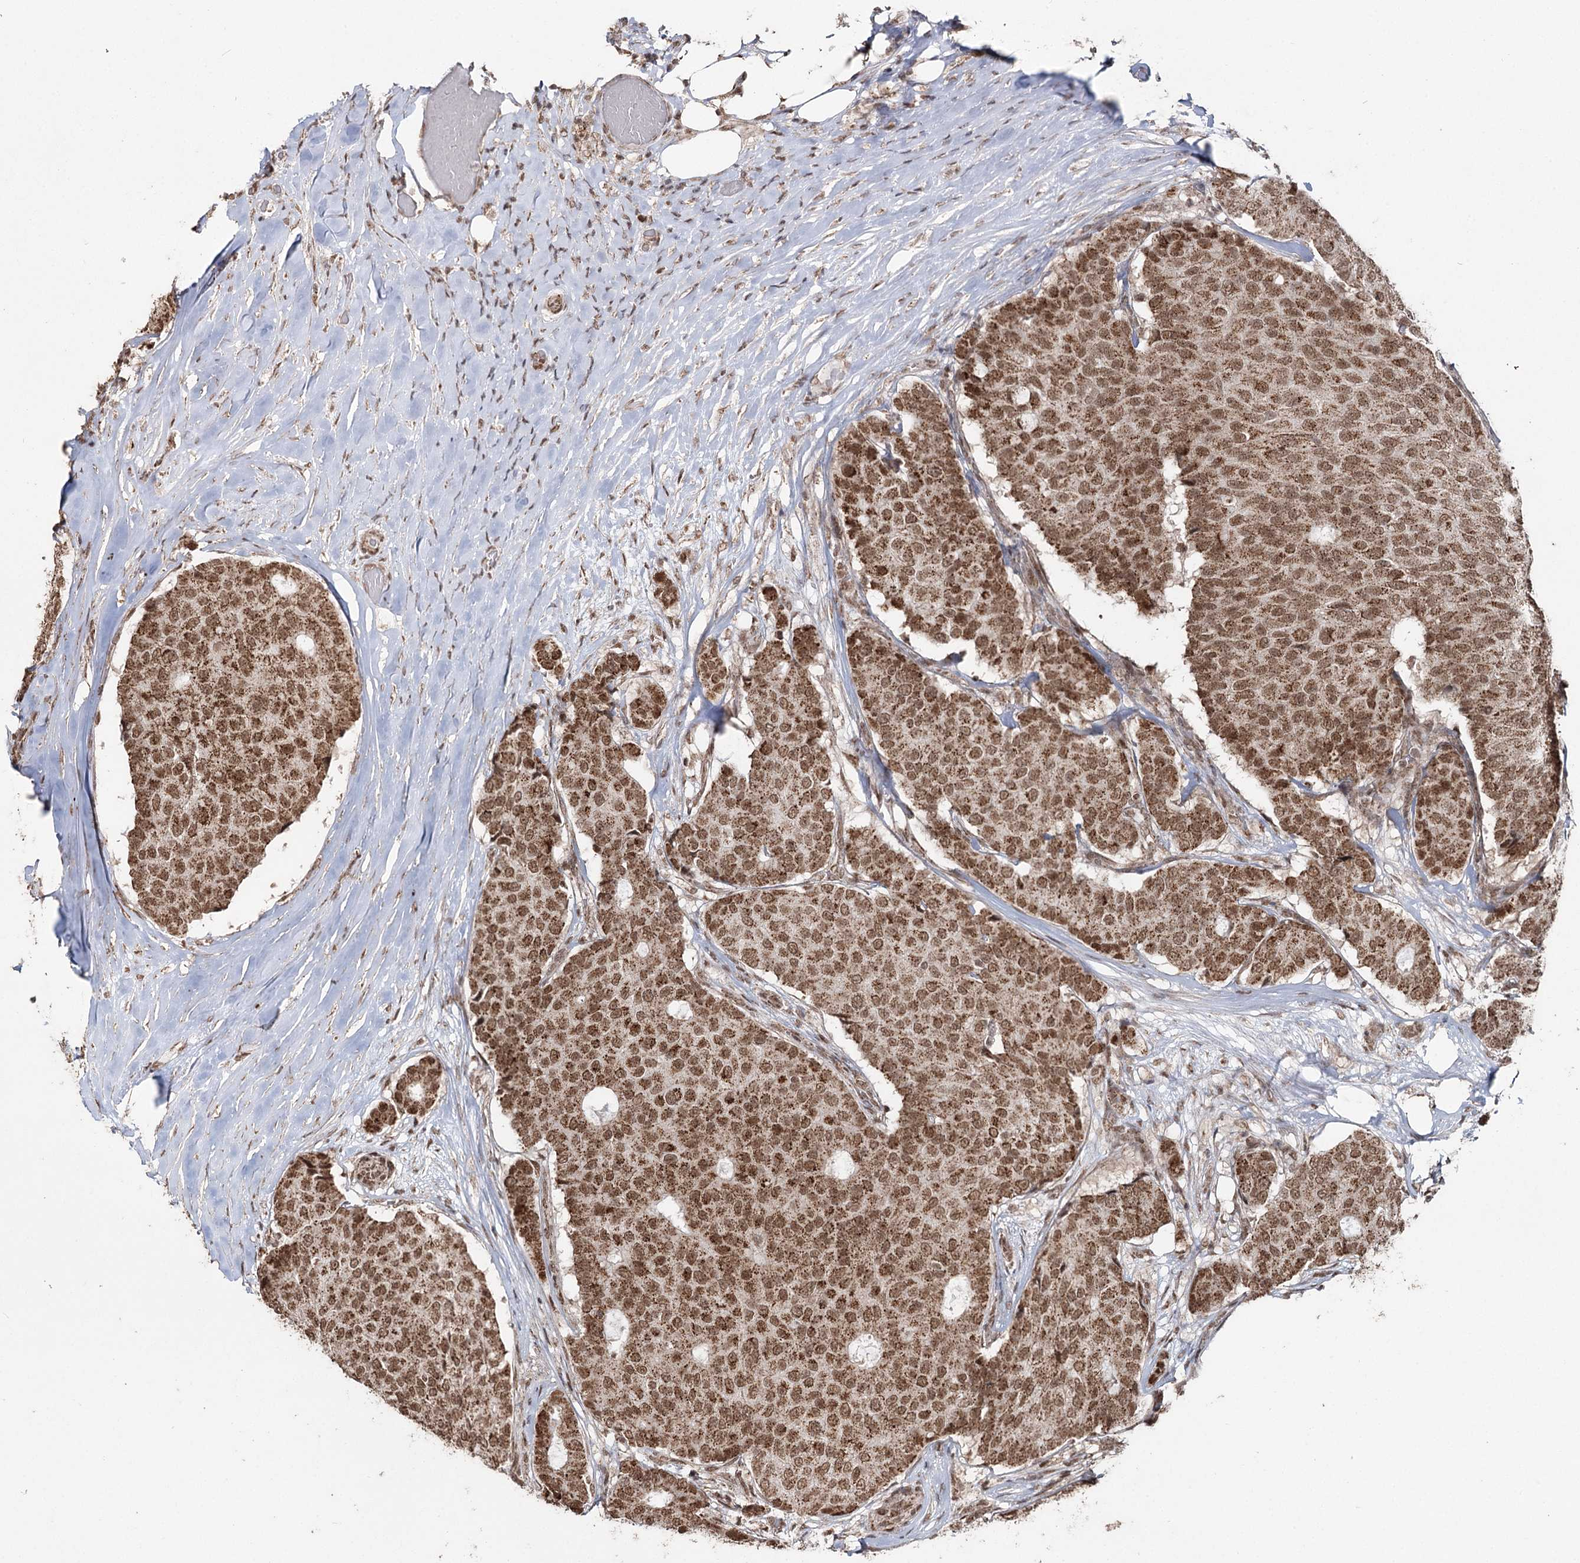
{"staining": {"intensity": "moderate", "quantity": ">75%", "location": "cytoplasmic/membranous,nuclear"}, "tissue": "breast cancer", "cell_type": "Tumor cells", "image_type": "cancer", "snomed": [{"axis": "morphology", "description": "Duct carcinoma"}, {"axis": "topography", "description": "Breast"}], "caption": "An image showing moderate cytoplasmic/membranous and nuclear staining in approximately >75% of tumor cells in infiltrating ductal carcinoma (breast), as visualized by brown immunohistochemical staining.", "gene": "PDHX", "patient": {"sex": "female", "age": 75}}